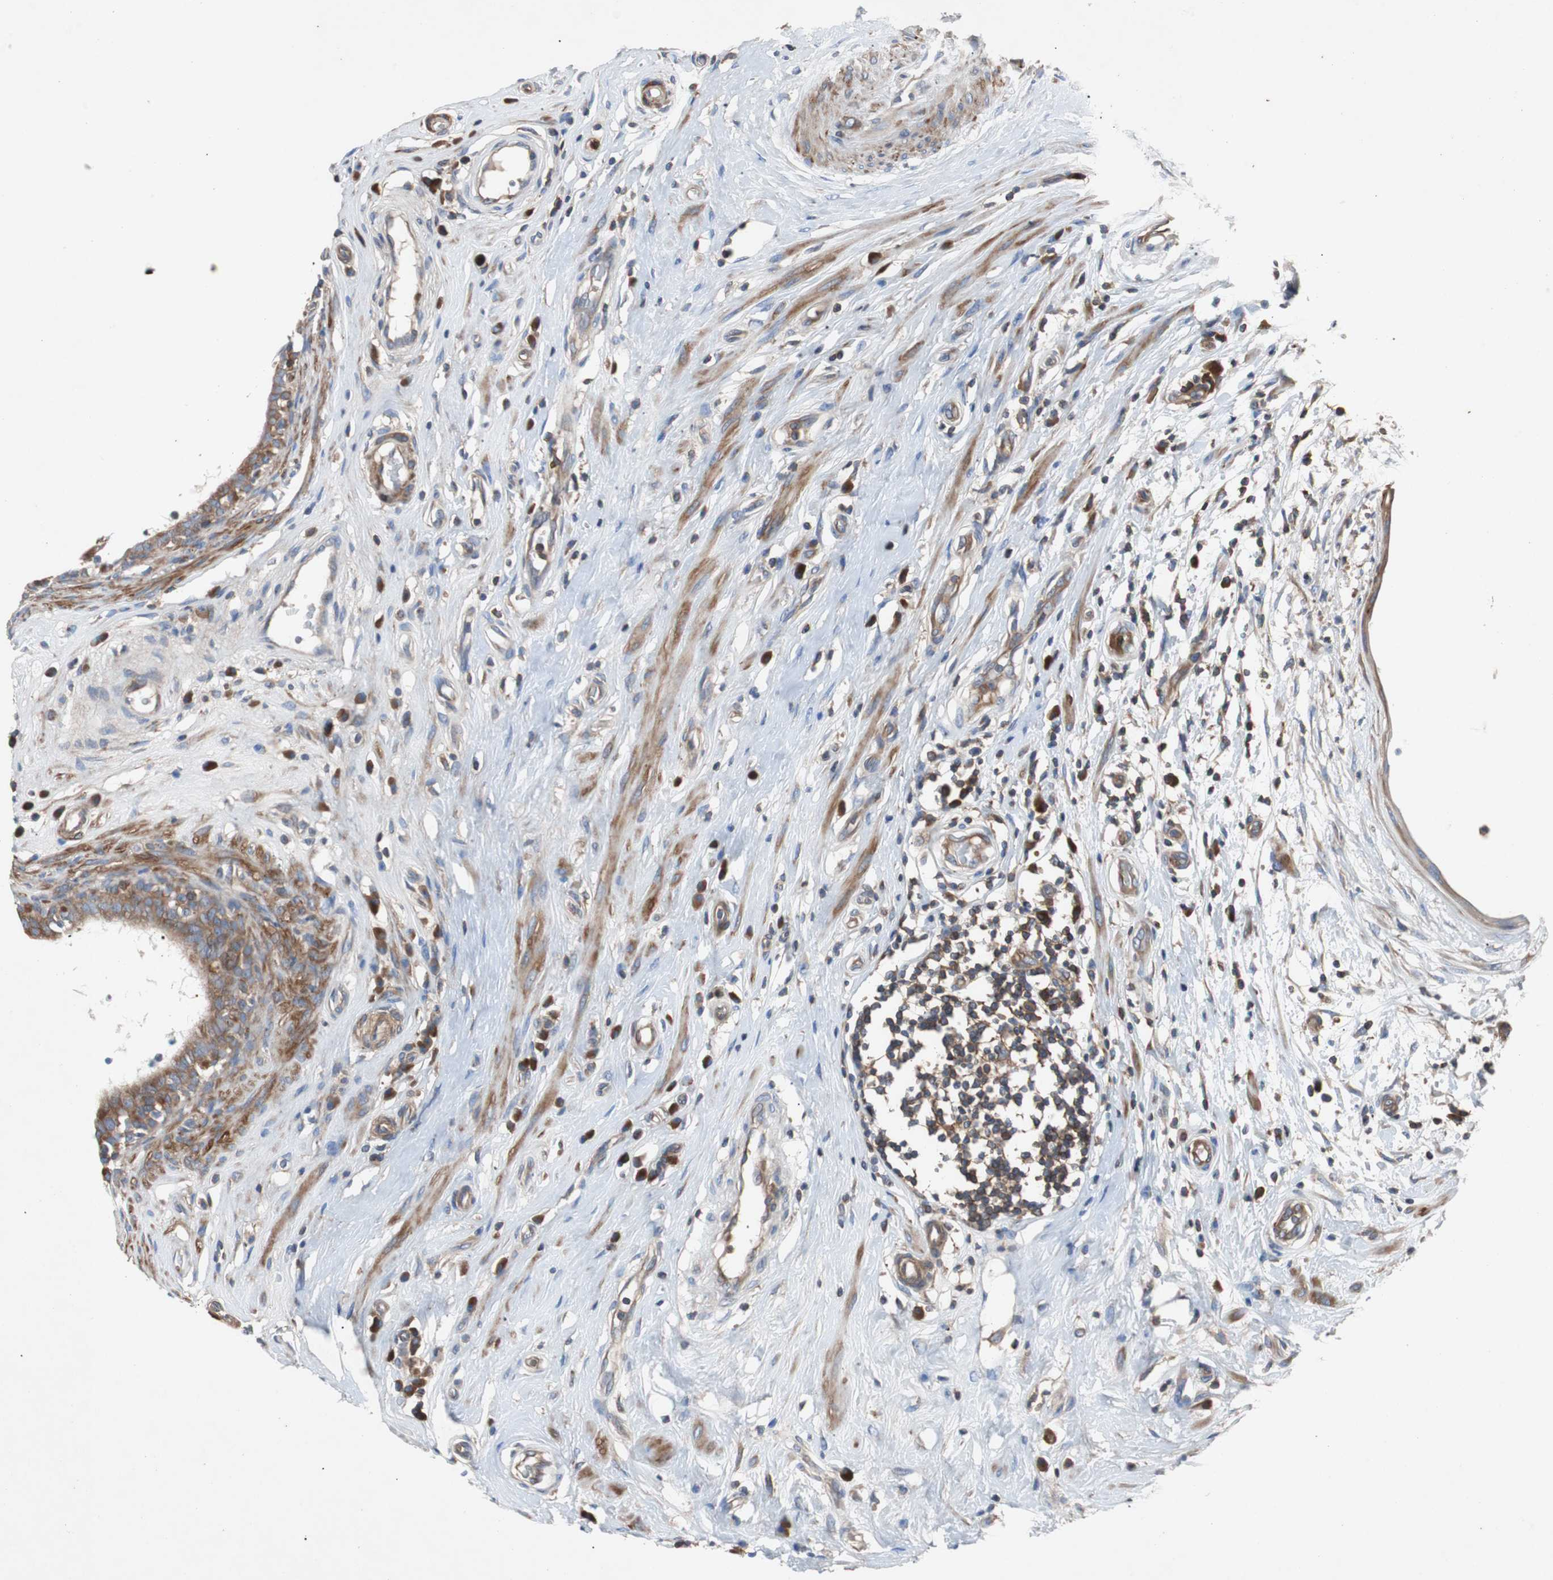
{"staining": {"intensity": "moderate", "quantity": ">75%", "location": "cytoplasmic/membranous"}, "tissue": "epididymis", "cell_type": "Glandular cells", "image_type": "normal", "snomed": [{"axis": "morphology", "description": "Normal tissue, NOS"}, {"axis": "morphology", "description": "Inflammation, NOS"}, {"axis": "topography", "description": "Epididymis"}], "caption": "Immunohistochemical staining of normal epididymis displays moderate cytoplasmic/membranous protein expression in approximately >75% of glandular cells.", "gene": "GYS1", "patient": {"sex": "male", "age": 84}}